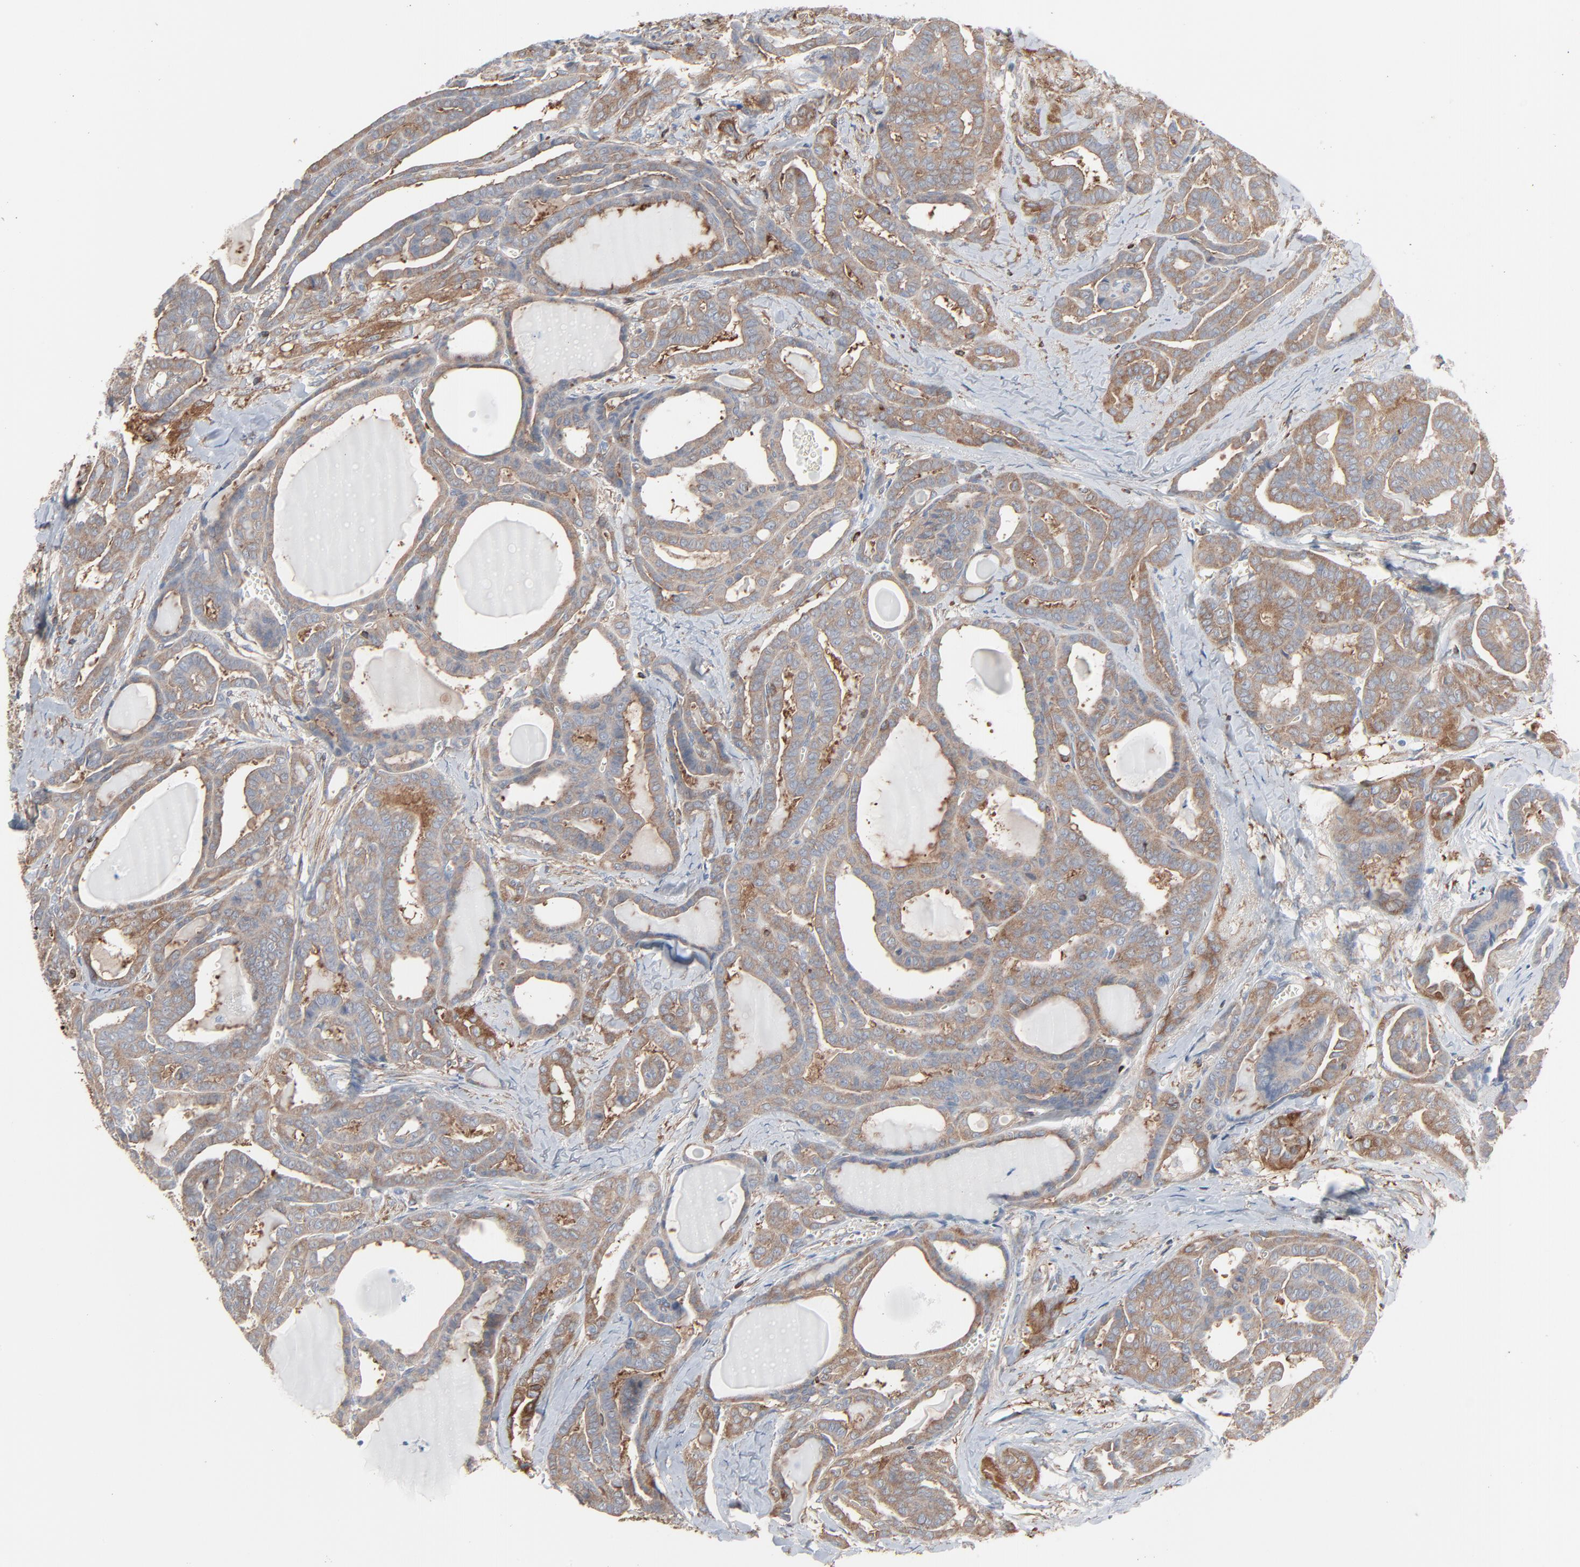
{"staining": {"intensity": "weak", "quantity": ">75%", "location": "cytoplasmic/membranous"}, "tissue": "thyroid cancer", "cell_type": "Tumor cells", "image_type": "cancer", "snomed": [{"axis": "morphology", "description": "Carcinoma, NOS"}, {"axis": "topography", "description": "Thyroid gland"}], "caption": "Brown immunohistochemical staining in human carcinoma (thyroid) shows weak cytoplasmic/membranous staining in about >75% of tumor cells. (brown staining indicates protein expression, while blue staining denotes nuclei).", "gene": "OPTN", "patient": {"sex": "female", "age": 91}}